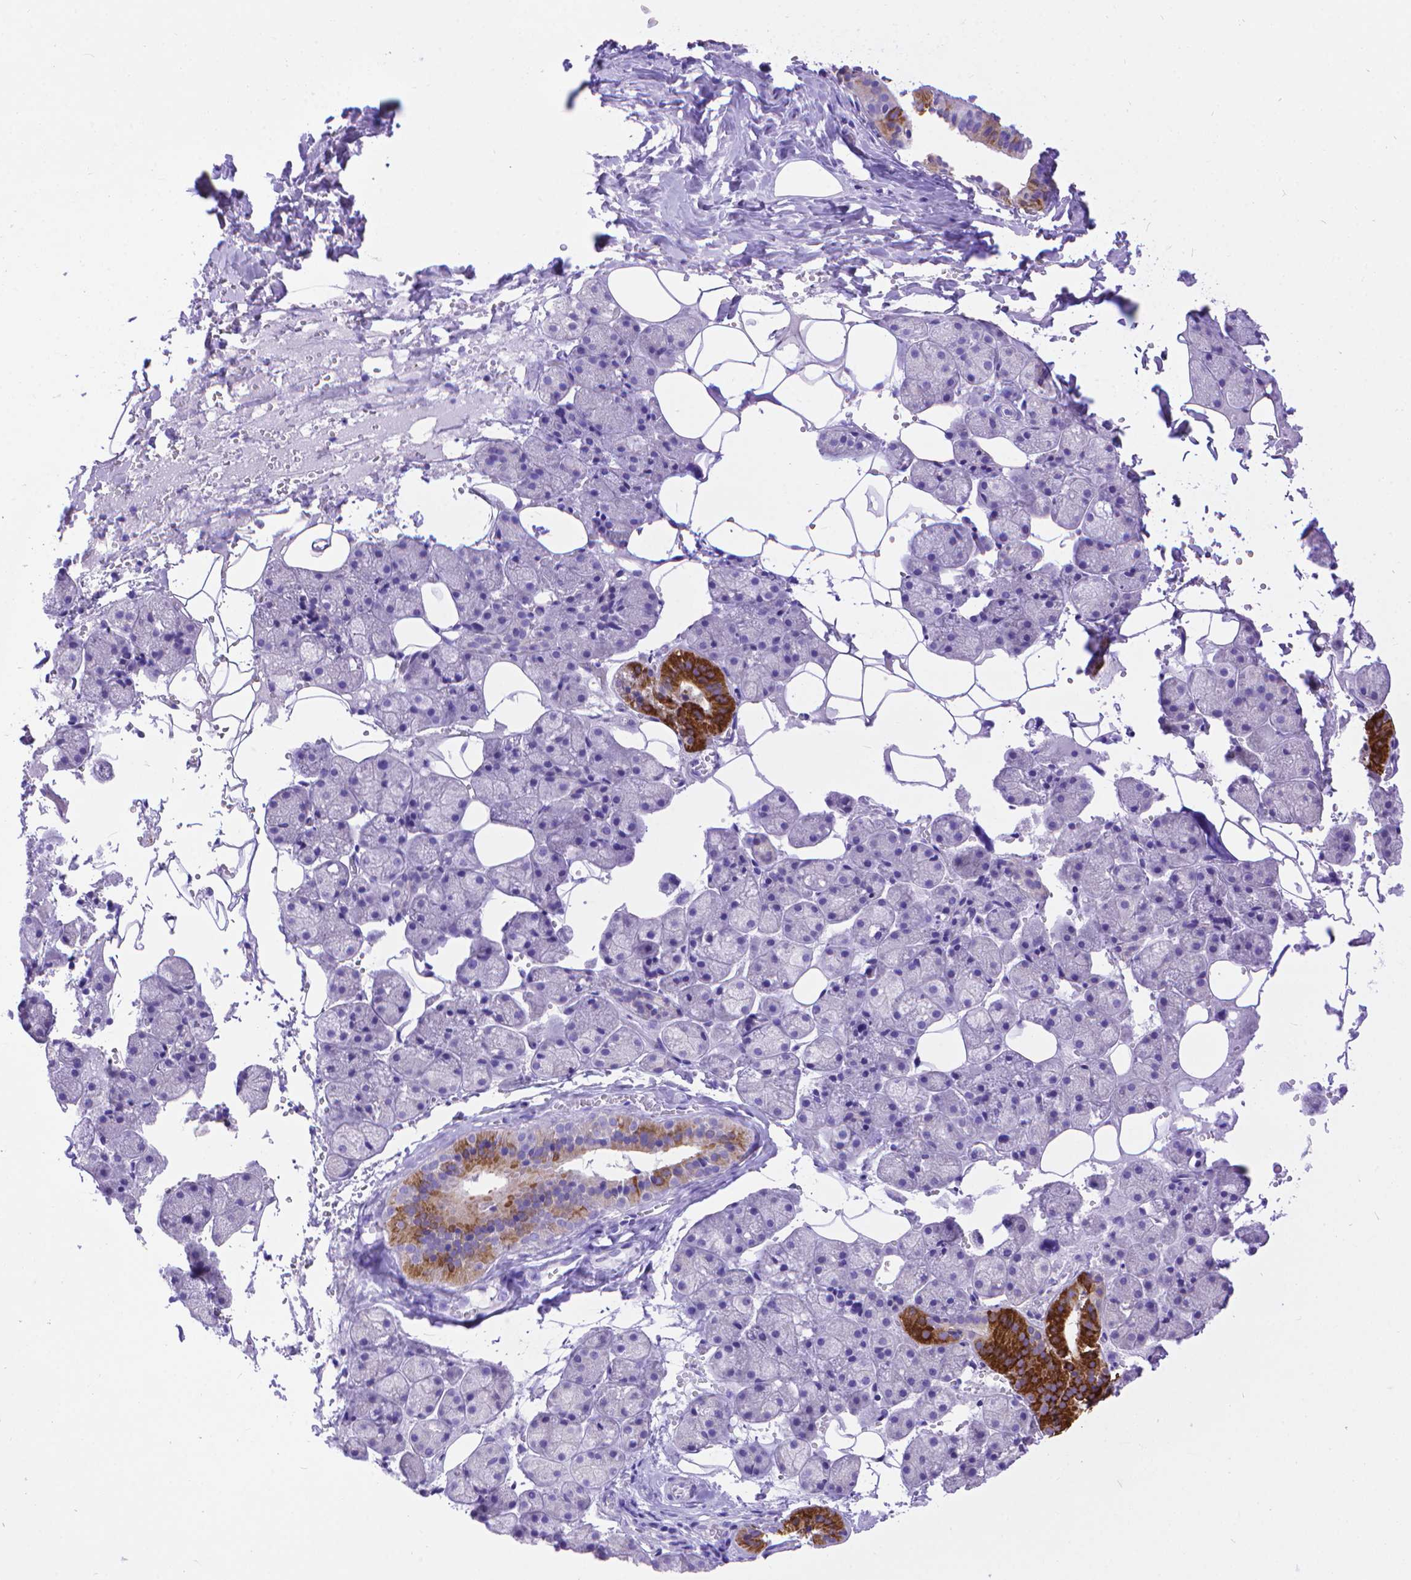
{"staining": {"intensity": "strong", "quantity": "<25%", "location": "cytoplasmic/membranous"}, "tissue": "salivary gland", "cell_type": "Glandular cells", "image_type": "normal", "snomed": [{"axis": "morphology", "description": "Normal tissue, NOS"}, {"axis": "topography", "description": "Salivary gland"}], "caption": "Human salivary gland stained with a brown dye reveals strong cytoplasmic/membranous positive positivity in approximately <25% of glandular cells.", "gene": "DHRS2", "patient": {"sex": "male", "age": 38}}